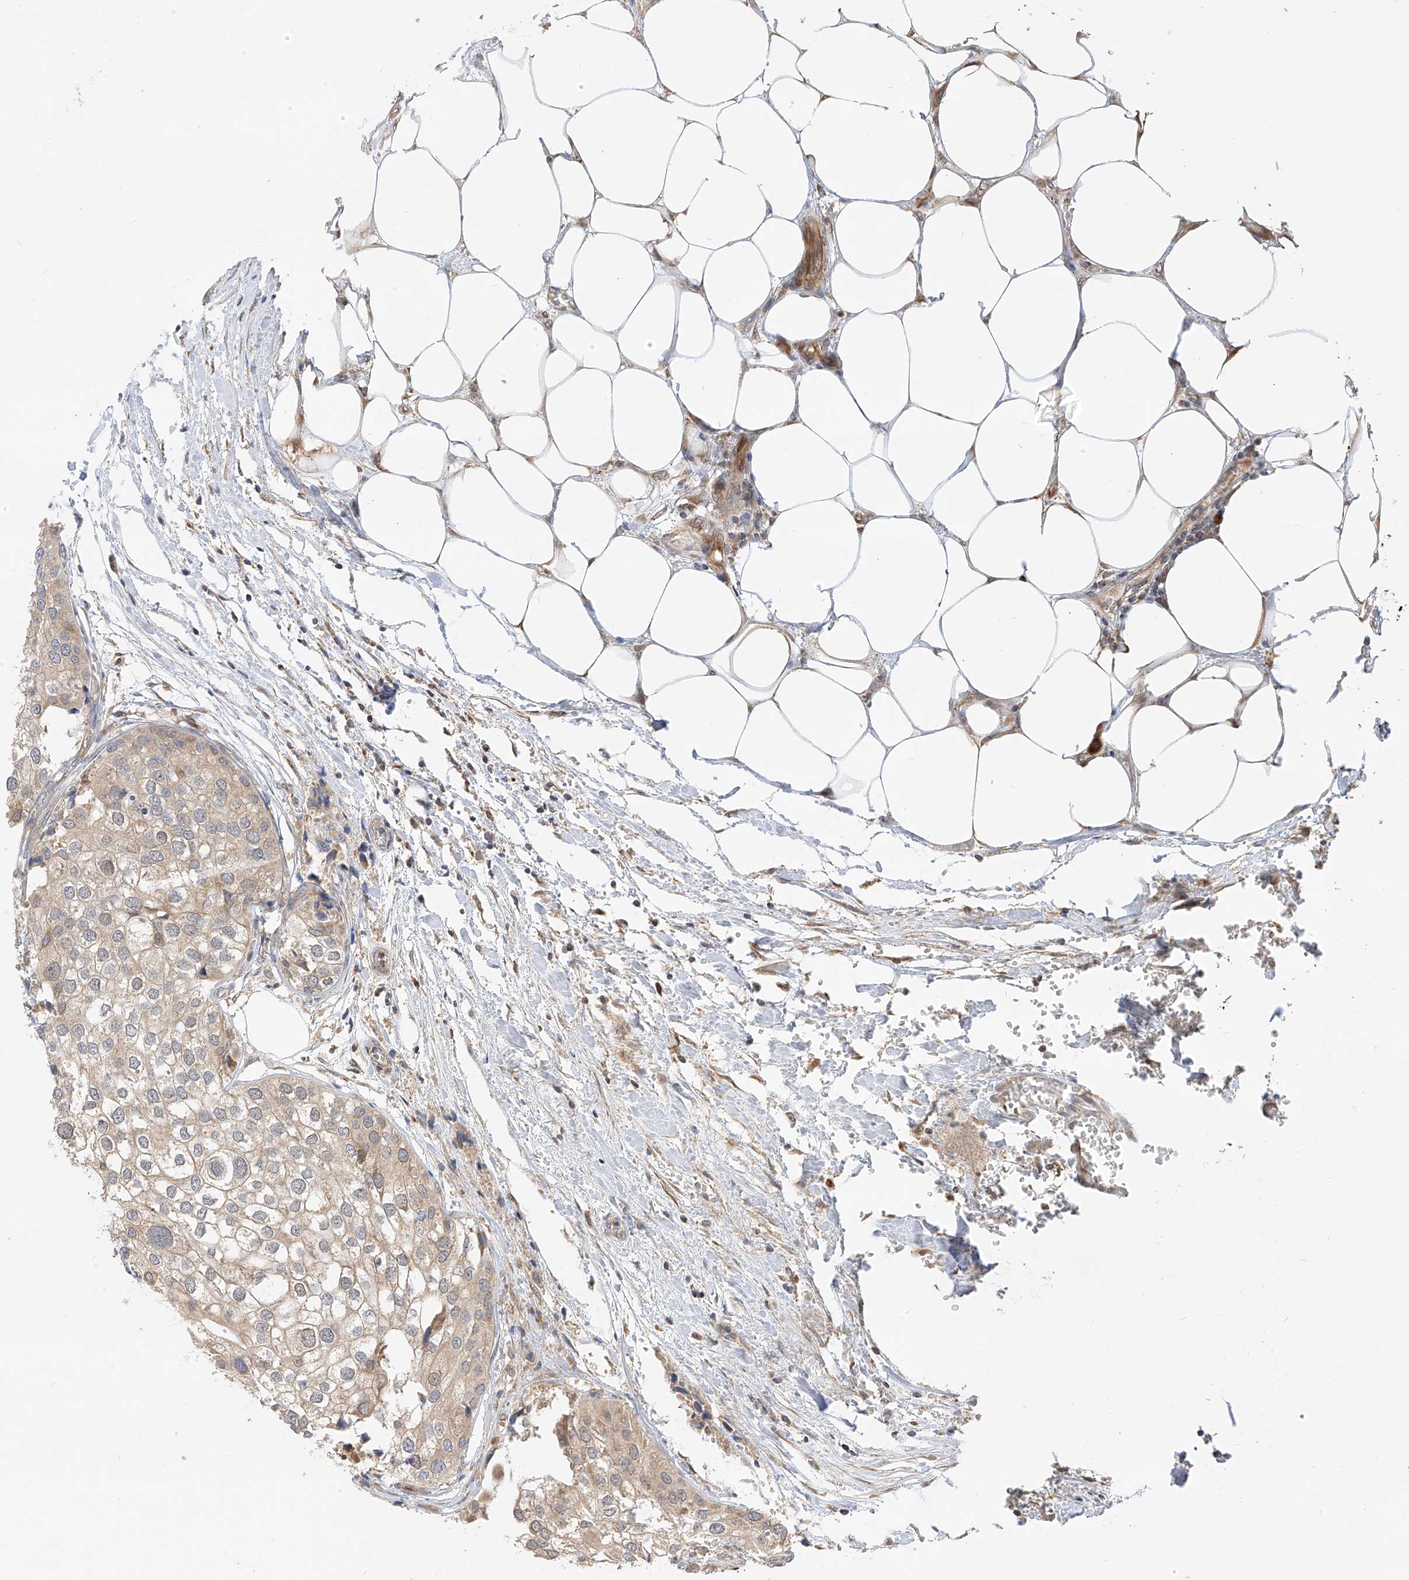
{"staining": {"intensity": "weak", "quantity": "<25%", "location": "cytoplasmic/membranous"}, "tissue": "urothelial cancer", "cell_type": "Tumor cells", "image_type": "cancer", "snomed": [{"axis": "morphology", "description": "Urothelial carcinoma, High grade"}, {"axis": "topography", "description": "Urinary bladder"}], "caption": "This is an immunohistochemistry (IHC) micrograph of human urothelial cancer. There is no expression in tumor cells.", "gene": "PPA2", "patient": {"sex": "male", "age": 64}}